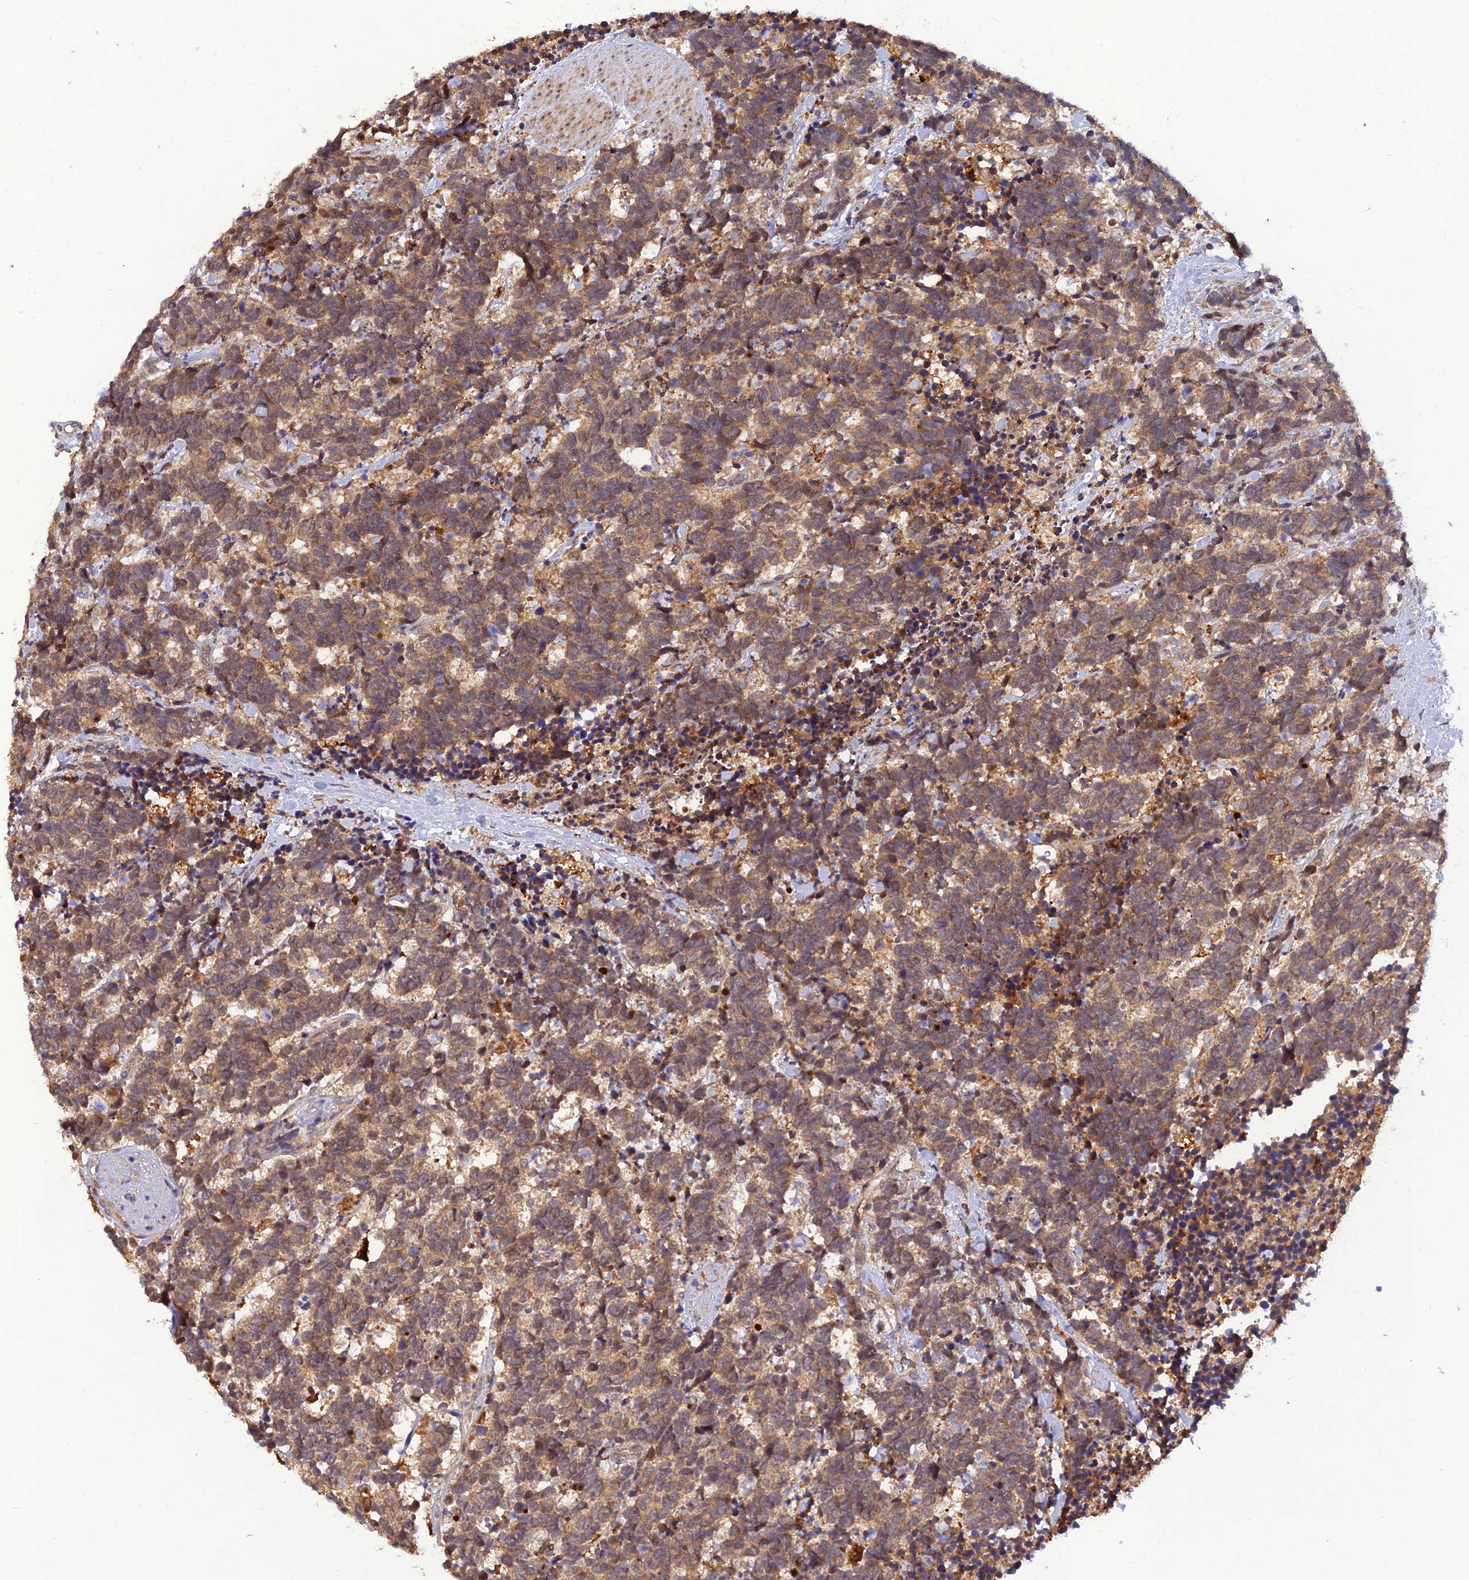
{"staining": {"intensity": "moderate", "quantity": ">75%", "location": "cytoplasmic/membranous"}, "tissue": "carcinoid", "cell_type": "Tumor cells", "image_type": "cancer", "snomed": [{"axis": "morphology", "description": "Carcinoma, NOS"}, {"axis": "morphology", "description": "Carcinoid, malignant, NOS"}, {"axis": "topography", "description": "Prostate"}], "caption": "Immunohistochemistry (IHC) staining of carcinoid, which displays medium levels of moderate cytoplasmic/membranous positivity in approximately >75% of tumor cells indicating moderate cytoplasmic/membranous protein expression. The staining was performed using DAB (brown) for protein detection and nuclei were counterstained in hematoxylin (blue).", "gene": "REV1", "patient": {"sex": "male", "age": 57}}